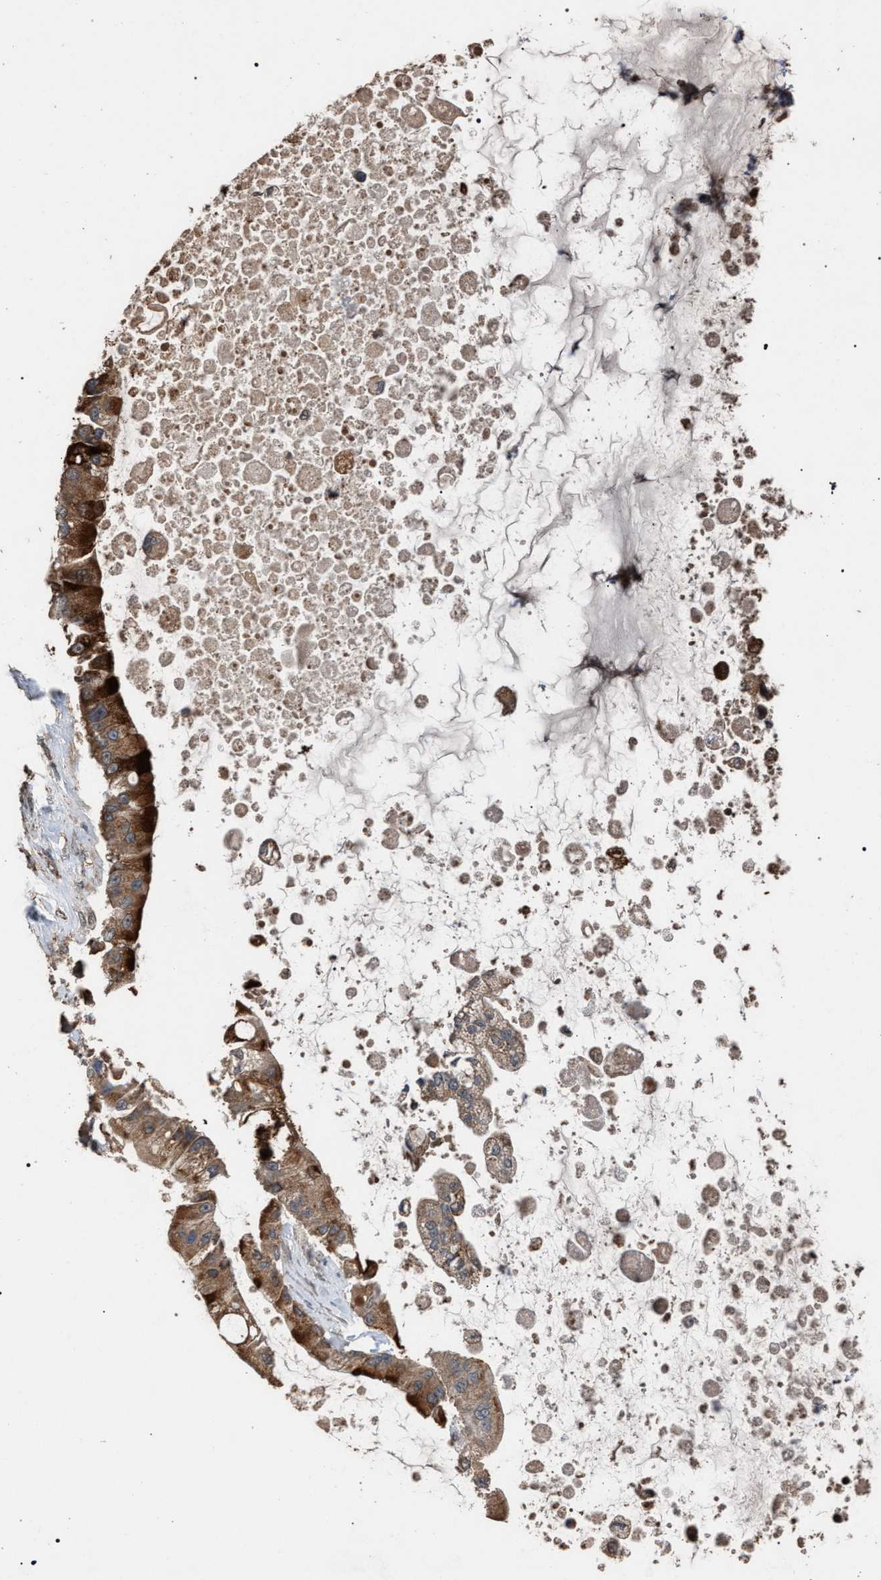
{"staining": {"intensity": "moderate", "quantity": ">75%", "location": "cytoplasmic/membranous"}, "tissue": "liver cancer", "cell_type": "Tumor cells", "image_type": "cancer", "snomed": [{"axis": "morphology", "description": "Cholangiocarcinoma"}, {"axis": "topography", "description": "Liver"}], "caption": "Immunohistochemistry (IHC) of human liver cholangiocarcinoma exhibits medium levels of moderate cytoplasmic/membranous expression in about >75% of tumor cells.", "gene": "NAA35", "patient": {"sex": "male", "age": 50}}